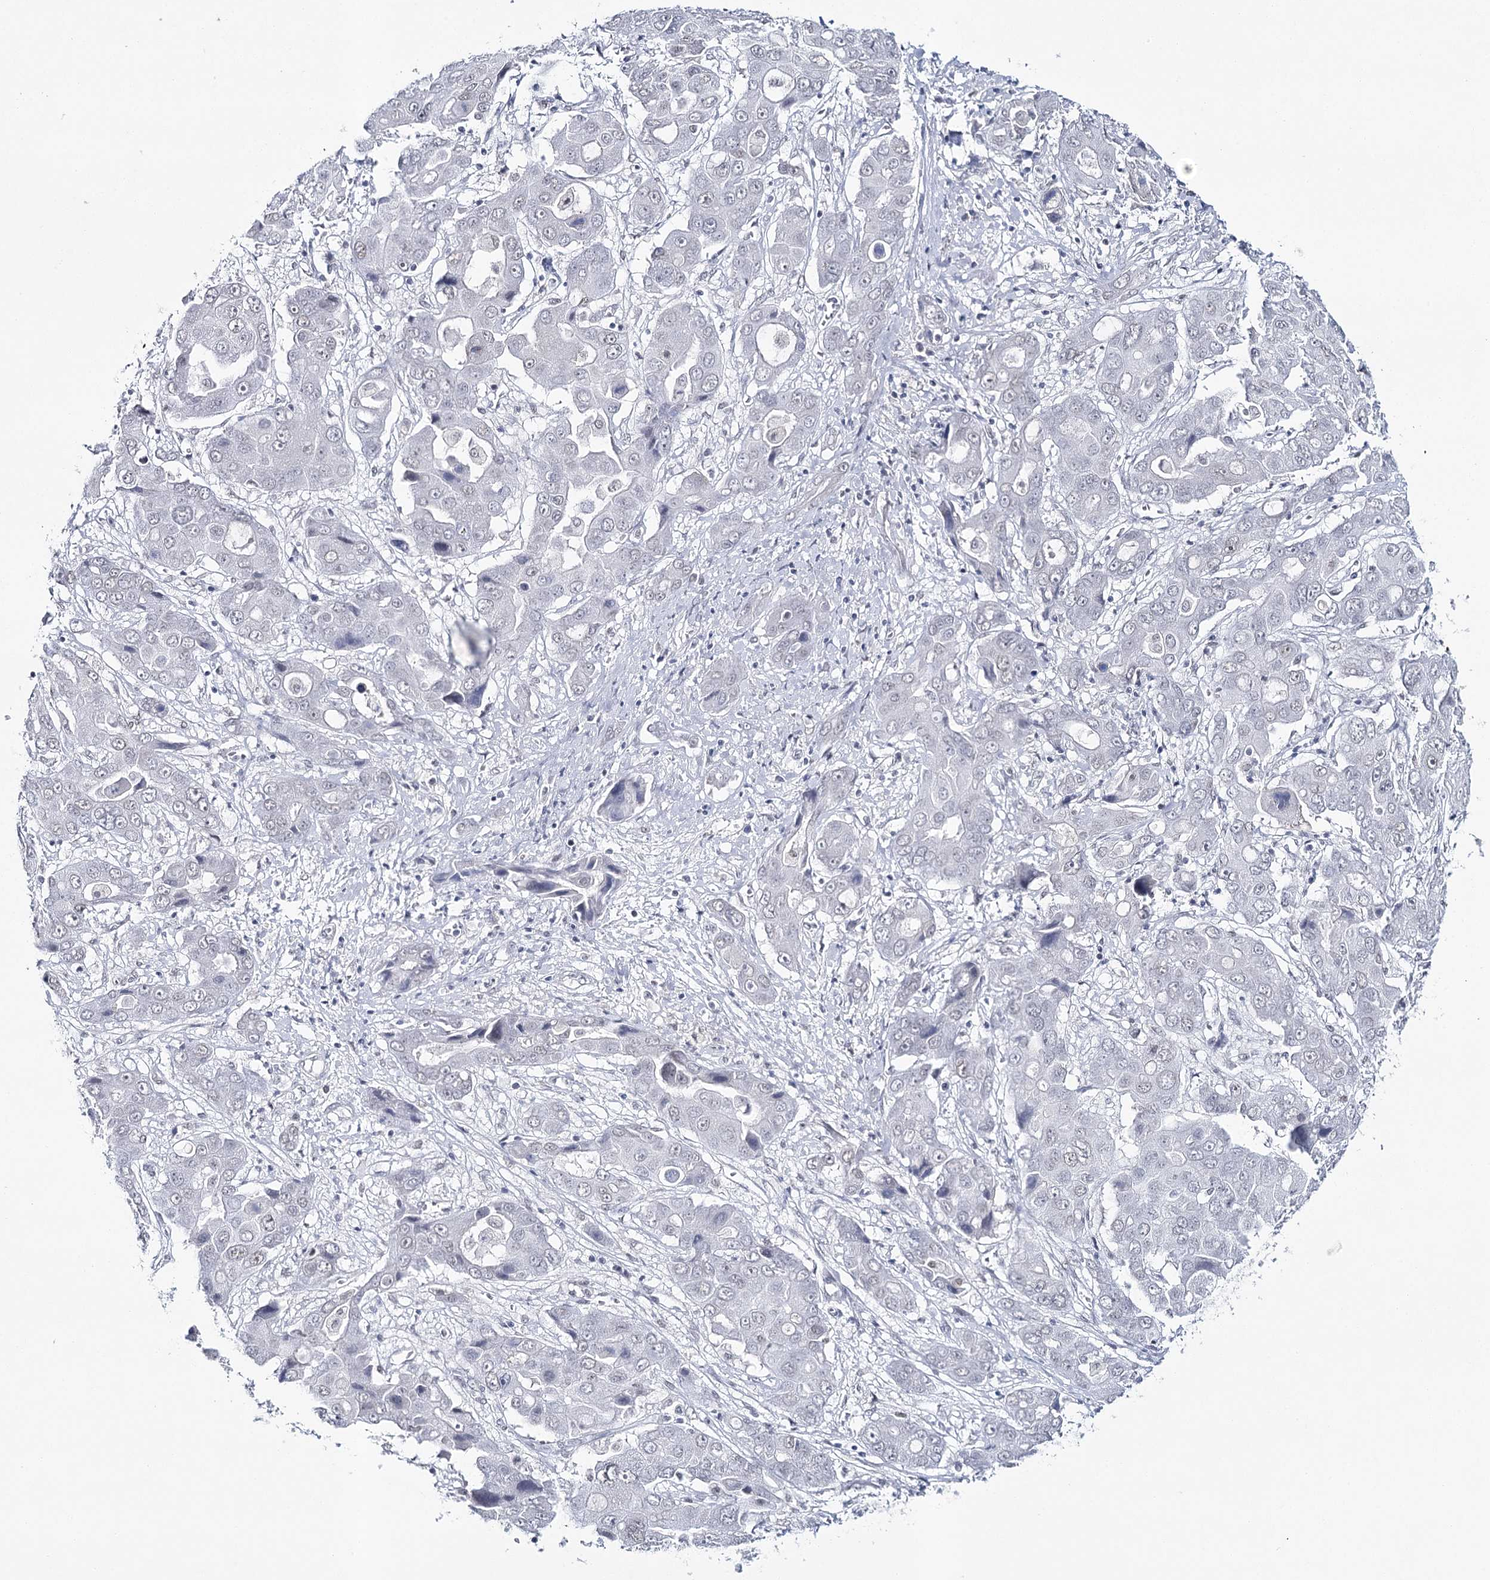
{"staining": {"intensity": "negative", "quantity": "none", "location": "none"}, "tissue": "liver cancer", "cell_type": "Tumor cells", "image_type": "cancer", "snomed": [{"axis": "morphology", "description": "Cholangiocarcinoma"}, {"axis": "topography", "description": "Liver"}], "caption": "The IHC photomicrograph has no significant staining in tumor cells of liver cancer (cholangiocarcinoma) tissue.", "gene": "ZC3H8", "patient": {"sex": "male", "age": 67}}